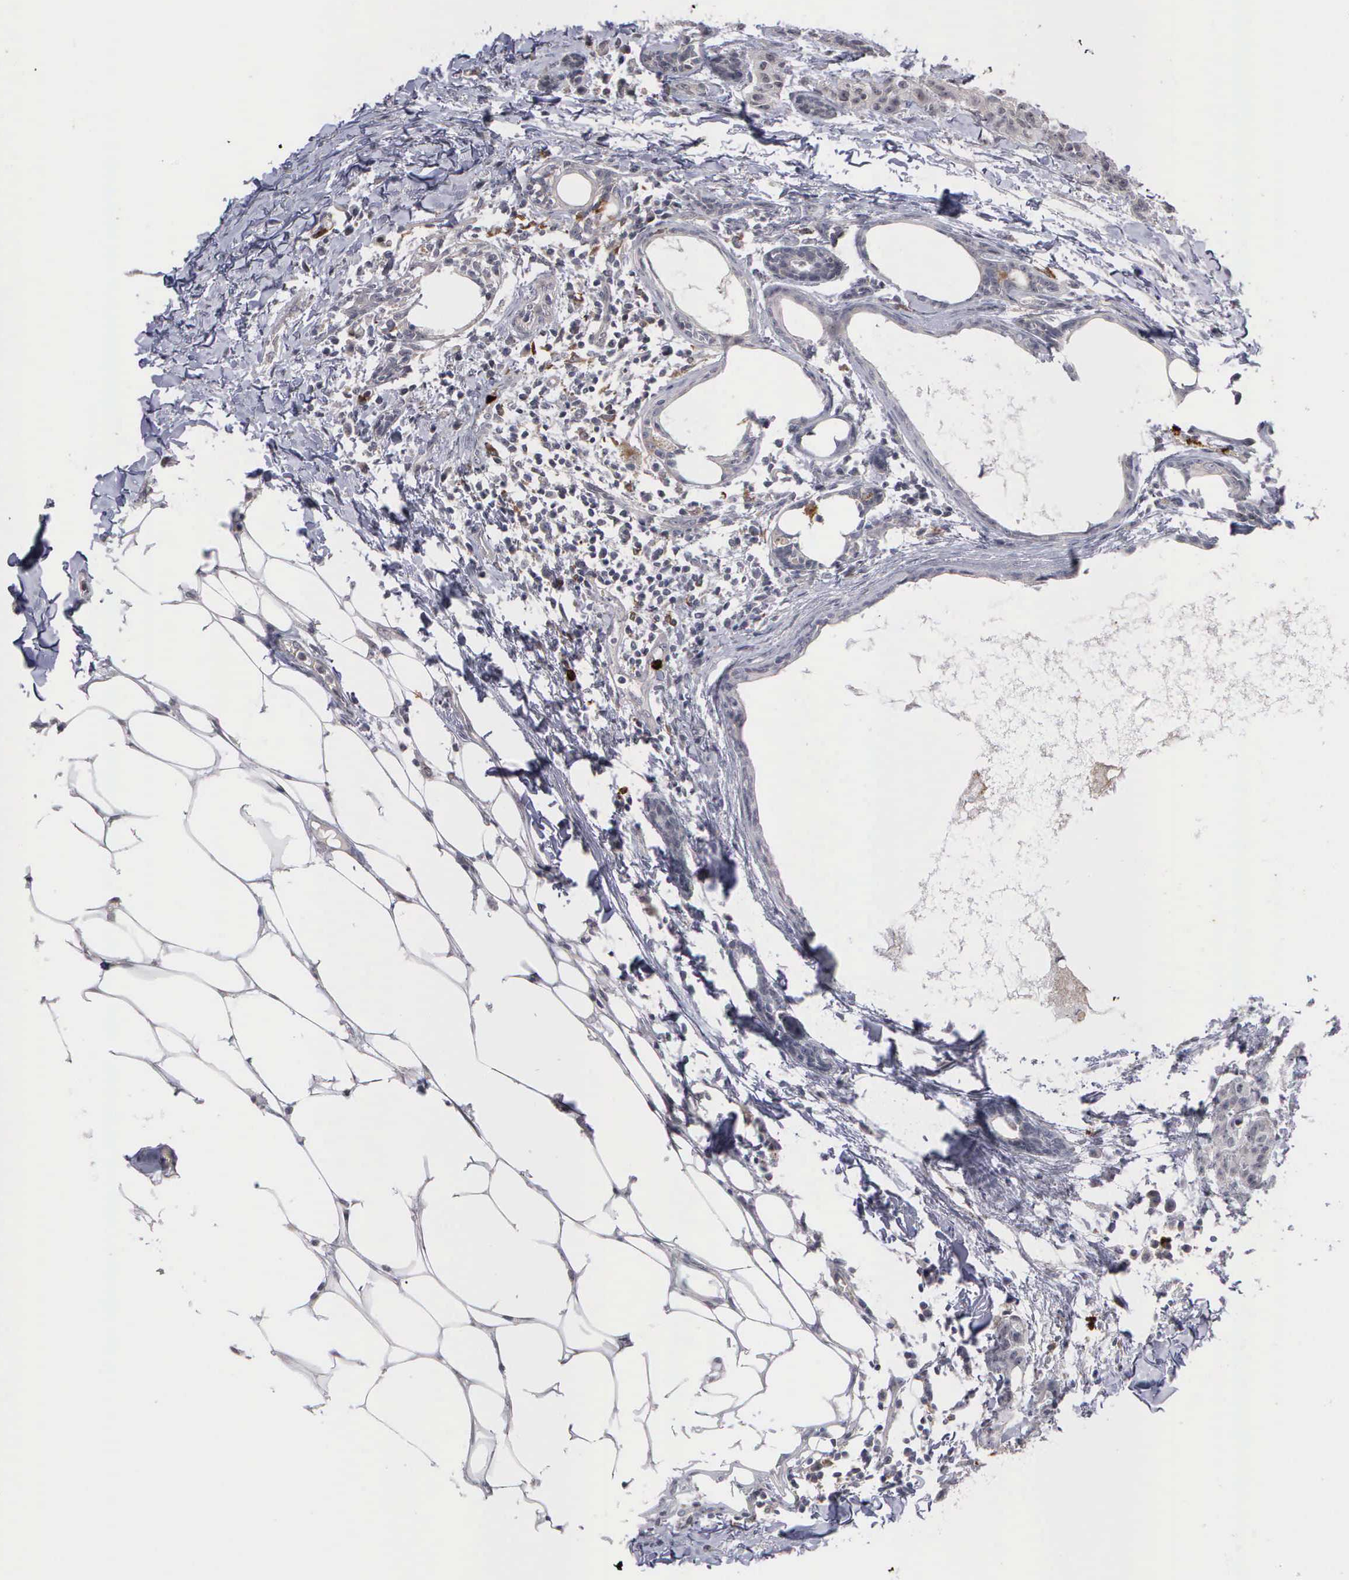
{"staining": {"intensity": "negative", "quantity": "none", "location": "none"}, "tissue": "breast cancer", "cell_type": "Tumor cells", "image_type": "cancer", "snomed": [{"axis": "morphology", "description": "Duct carcinoma"}, {"axis": "topography", "description": "Breast"}], "caption": "Histopathology image shows no protein positivity in tumor cells of breast infiltrating ductal carcinoma tissue.", "gene": "MMP9", "patient": {"sex": "female", "age": 40}}